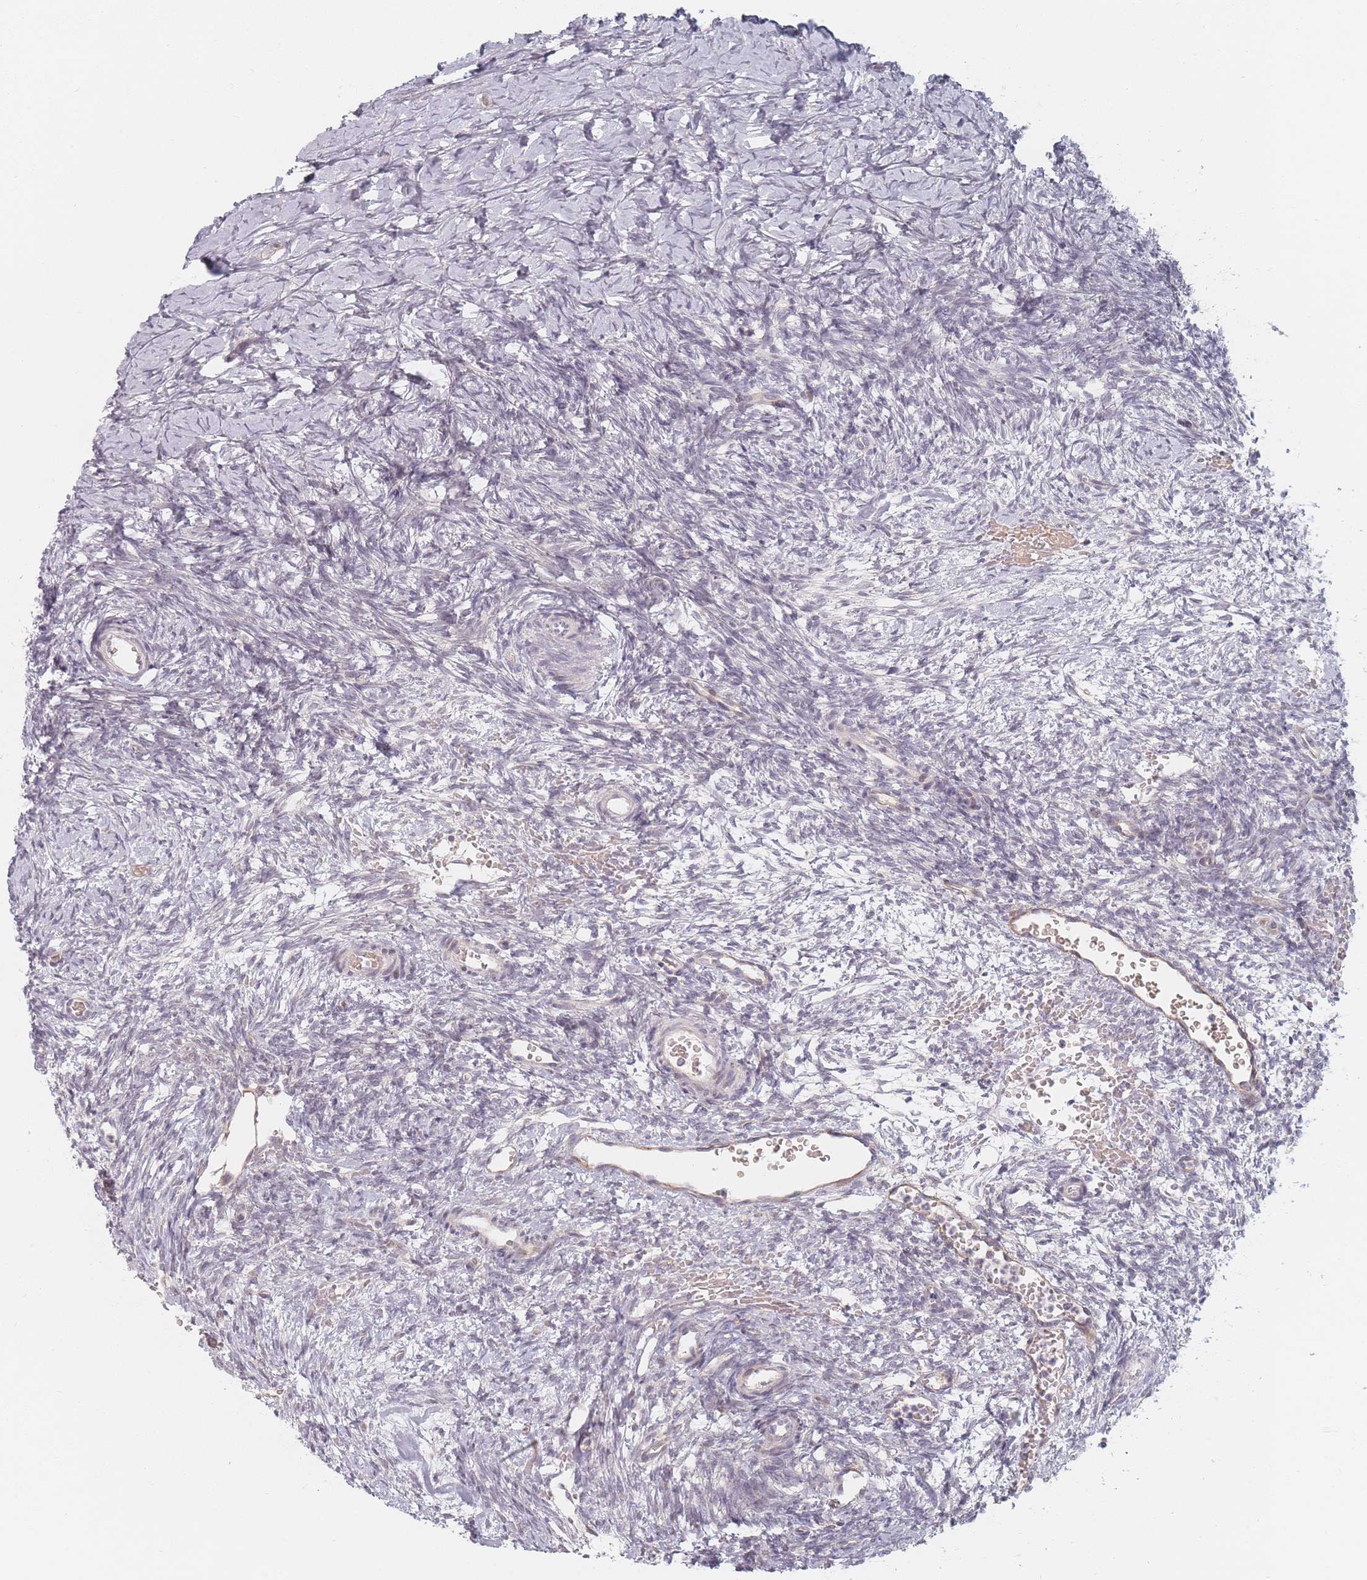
{"staining": {"intensity": "negative", "quantity": "none", "location": "none"}, "tissue": "ovary", "cell_type": "Ovarian stroma cells", "image_type": "normal", "snomed": [{"axis": "morphology", "description": "Normal tissue, NOS"}, {"axis": "topography", "description": "Ovary"}], "caption": "DAB (3,3'-diaminobenzidine) immunohistochemical staining of benign human ovary exhibits no significant expression in ovarian stroma cells. (IHC, brightfield microscopy, high magnification).", "gene": "ZKSCAN7", "patient": {"sex": "female", "age": 39}}